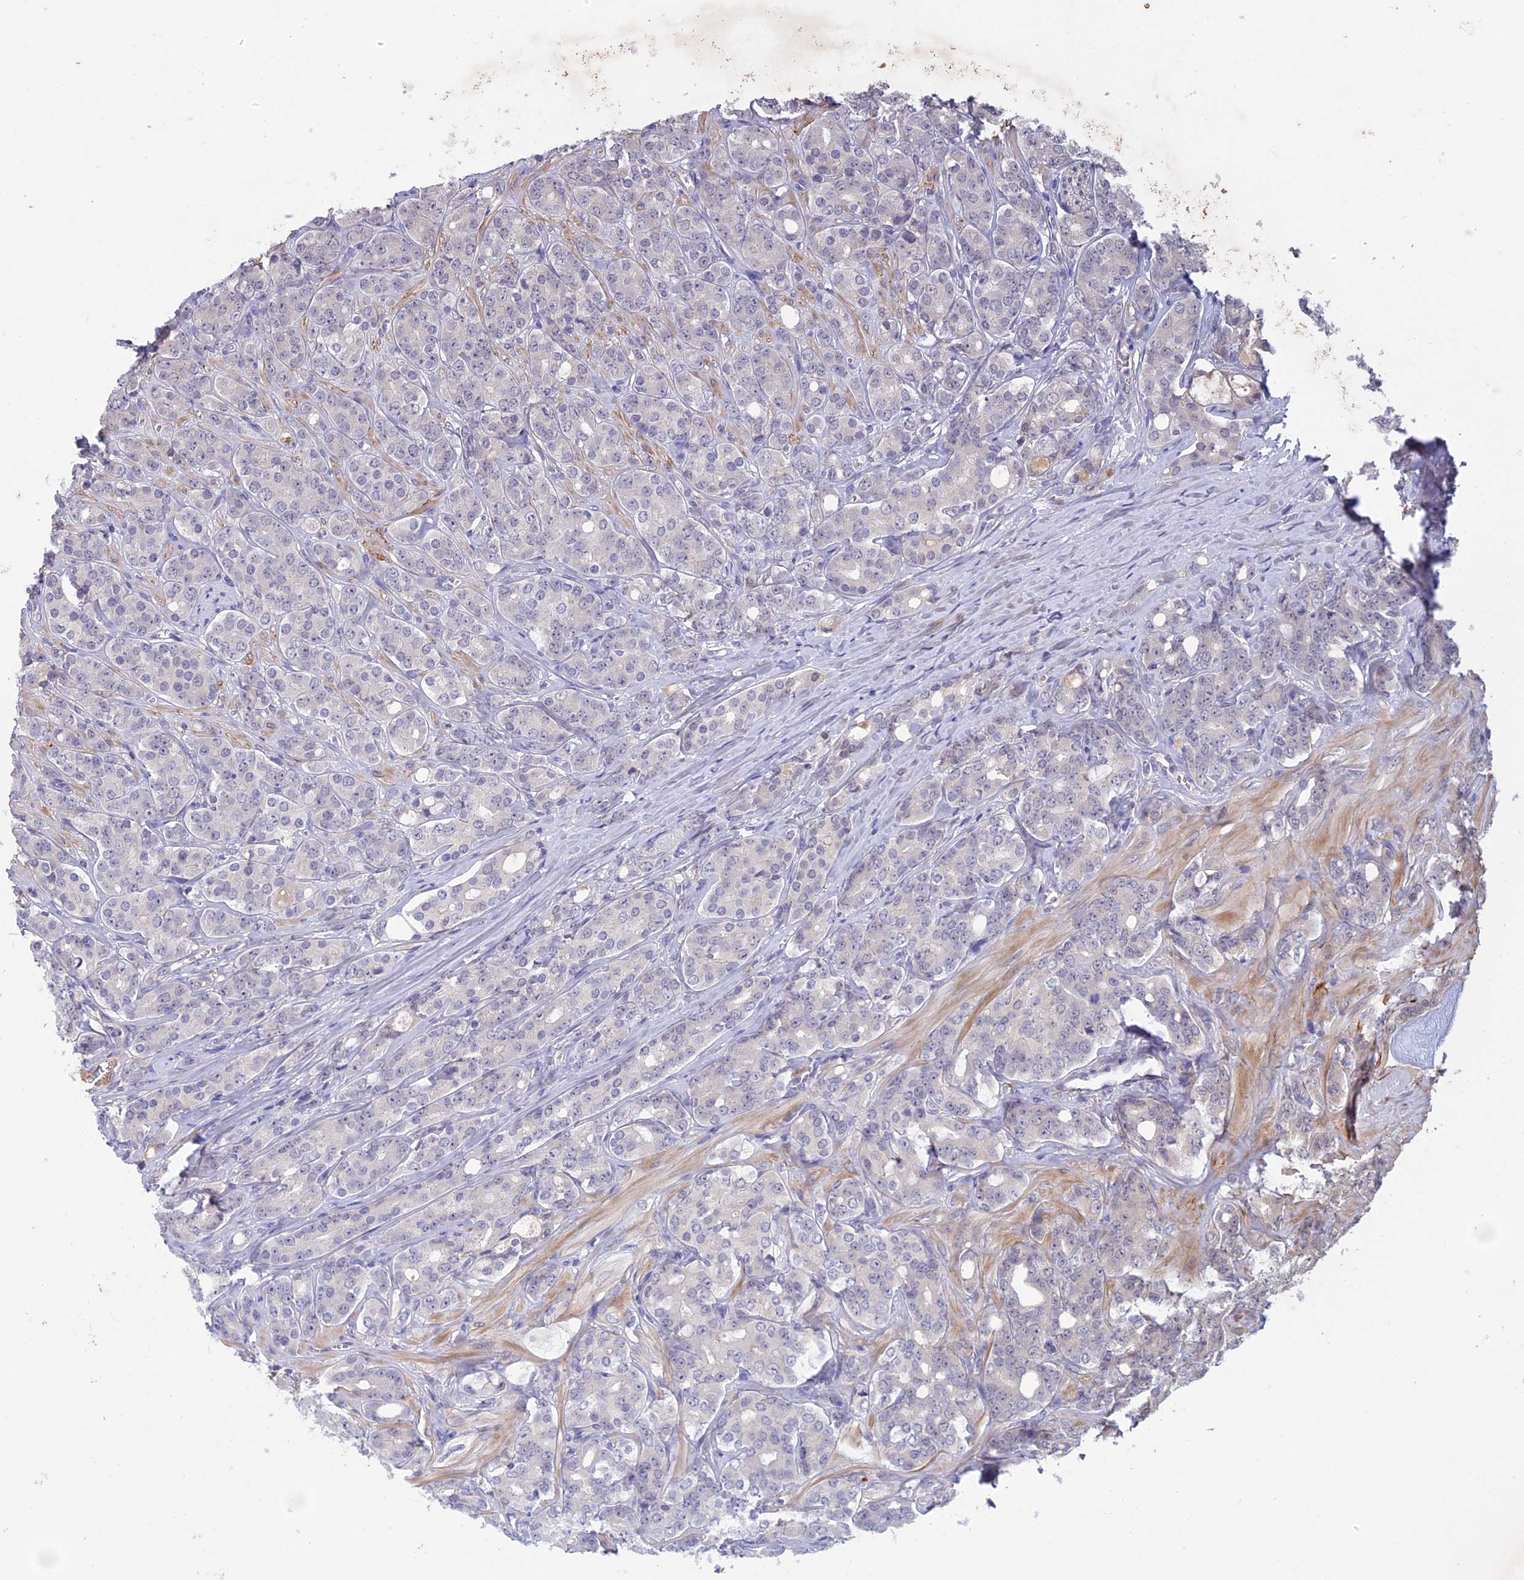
{"staining": {"intensity": "negative", "quantity": "none", "location": "none"}, "tissue": "prostate cancer", "cell_type": "Tumor cells", "image_type": "cancer", "snomed": [{"axis": "morphology", "description": "Adenocarcinoma, High grade"}, {"axis": "topography", "description": "Prostate"}], "caption": "Tumor cells are negative for protein expression in human prostate cancer.", "gene": "ADO", "patient": {"sex": "male", "age": 62}}